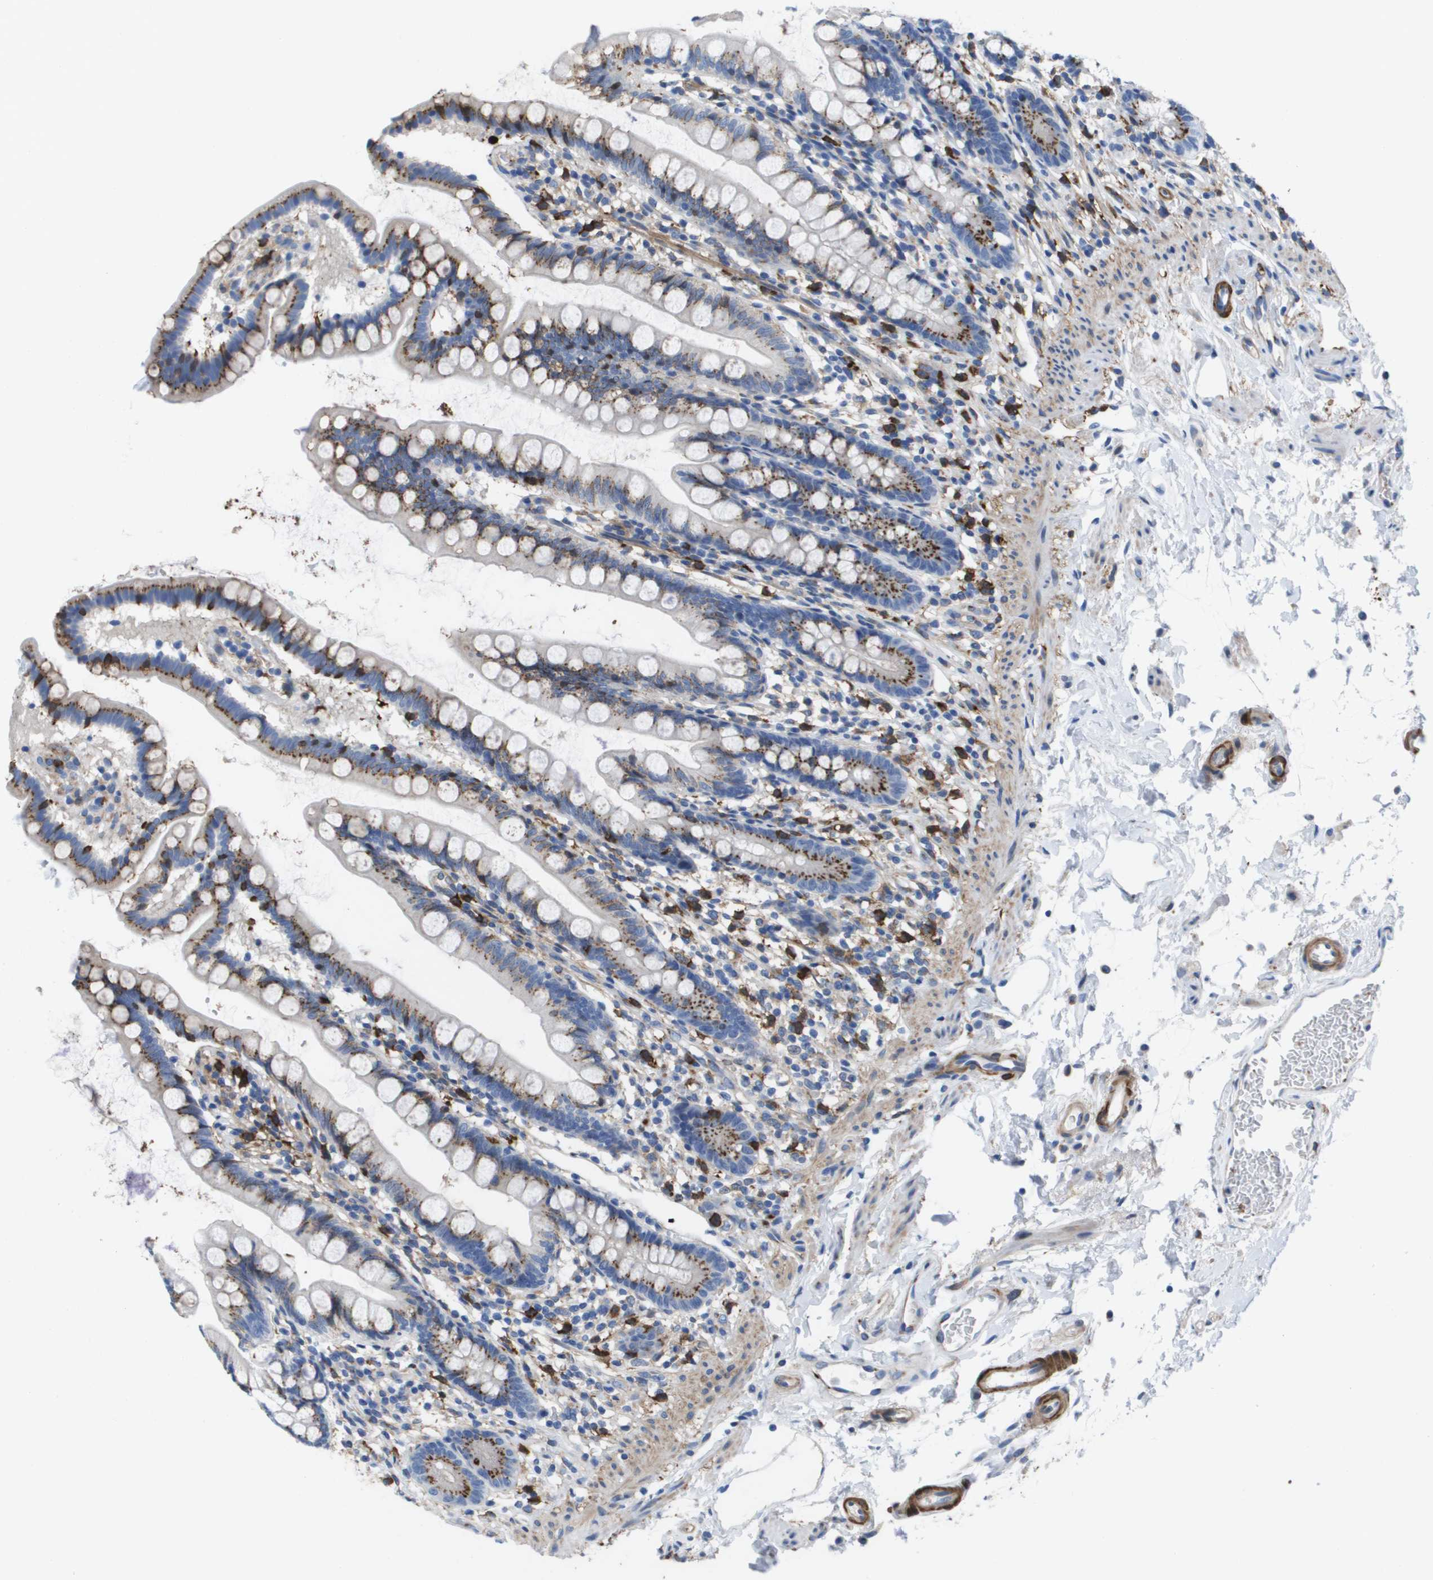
{"staining": {"intensity": "strong", "quantity": ">75%", "location": "cytoplasmic/membranous"}, "tissue": "small intestine", "cell_type": "Glandular cells", "image_type": "normal", "snomed": [{"axis": "morphology", "description": "Normal tissue, NOS"}, {"axis": "topography", "description": "Small intestine"}], "caption": "Strong cytoplasmic/membranous protein positivity is seen in approximately >75% of glandular cells in small intestine.", "gene": "SLC37A2", "patient": {"sex": "female", "age": 84}}